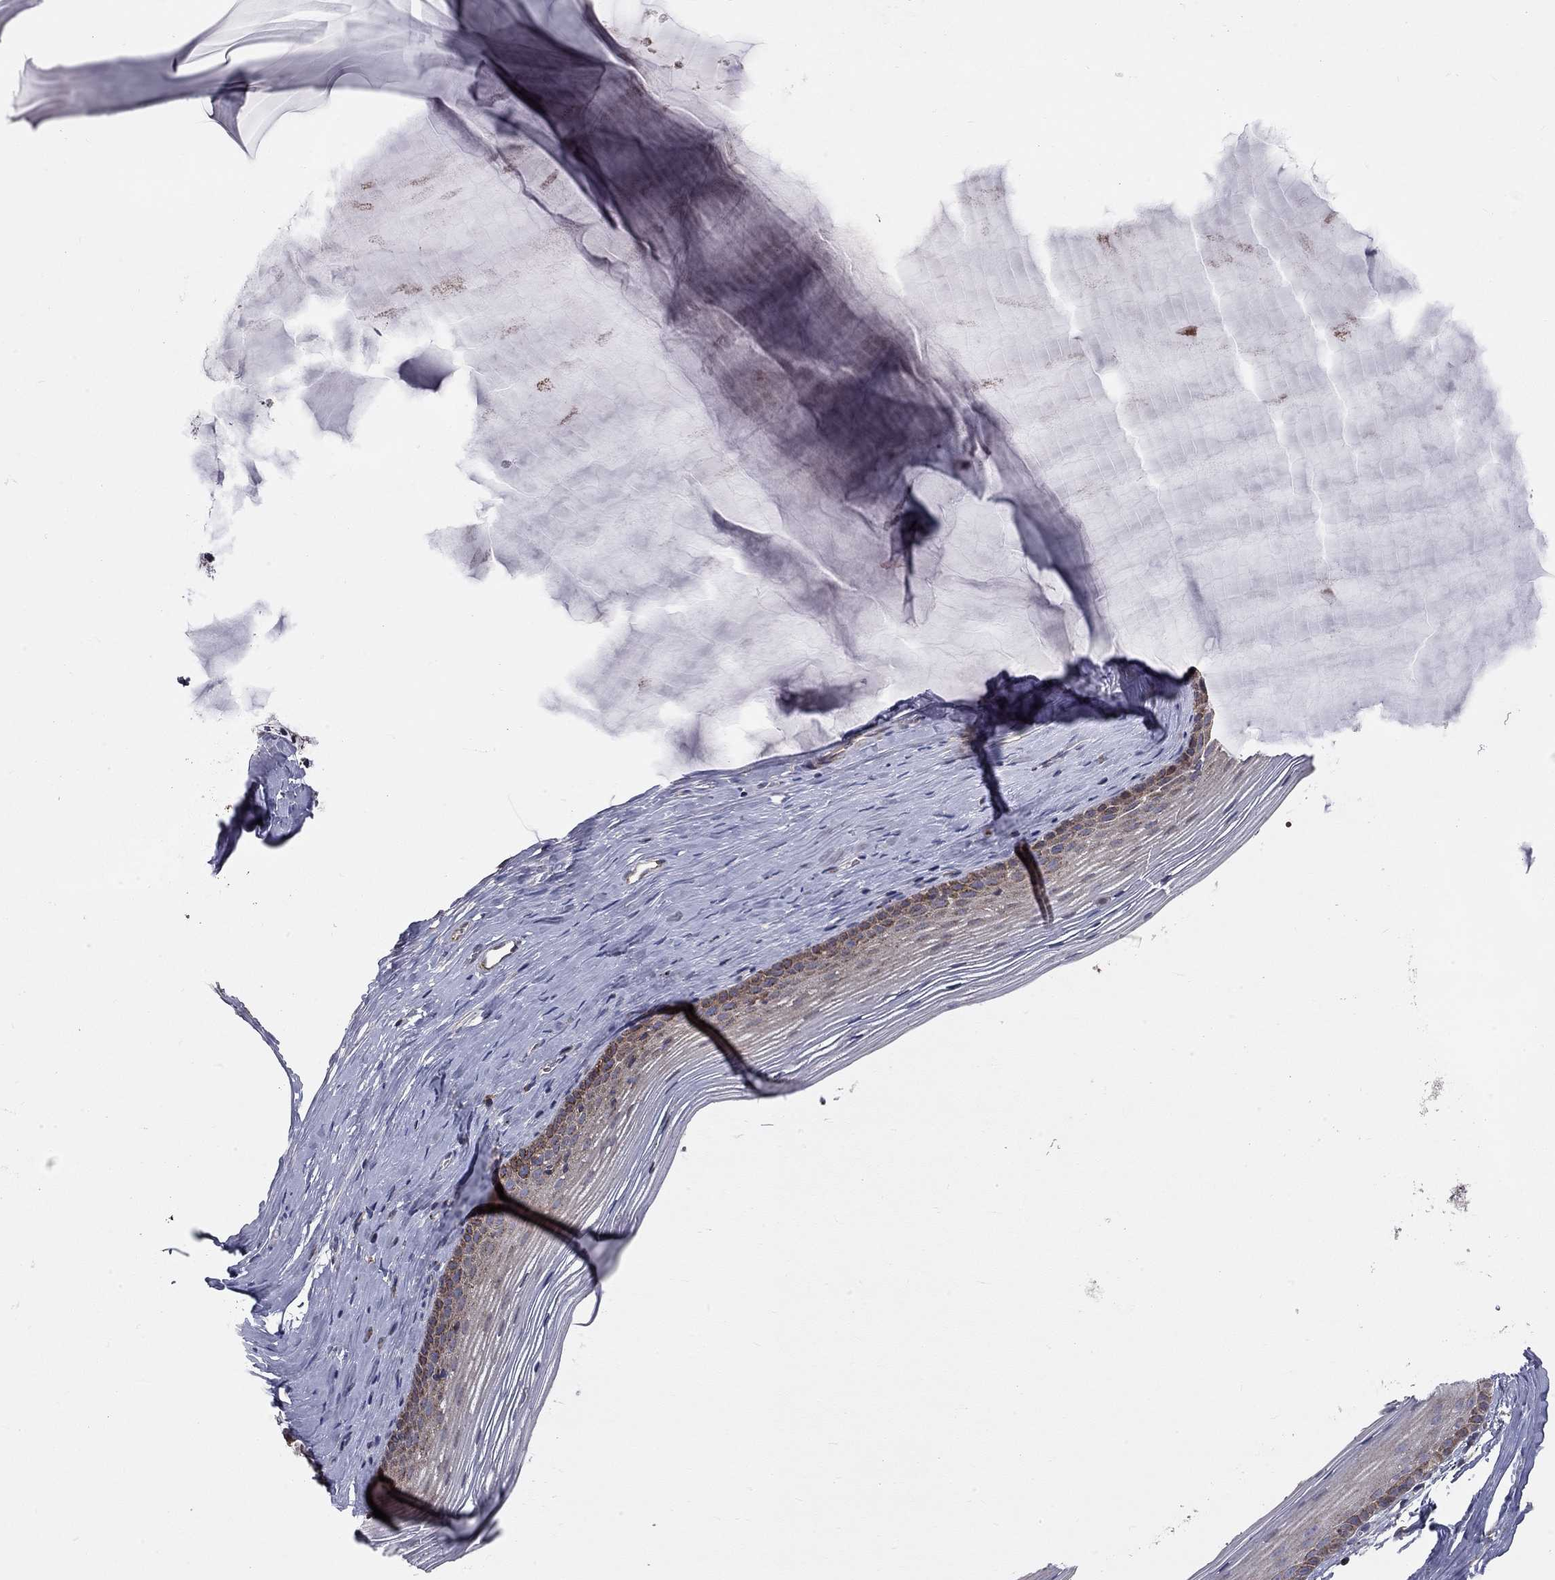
{"staining": {"intensity": "strong", "quantity": ">75%", "location": "cytoplasmic/membranous"}, "tissue": "cervix", "cell_type": "Glandular cells", "image_type": "normal", "snomed": [{"axis": "morphology", "description": "Normal tissue, NOS"}, {"axis": "topography", "description": "Cervix"}], "caption": "High-power microscopy captured an immunohistochemistry image of benign cervix, revealing strong cytoplasmic/membranous expression in about >75% of glandular cells. The protein of interest is shown in brown color, while the nuclei are stained blue.", "gene": "KANSL1L", "patient": {"sex": "female", "age": 40}}